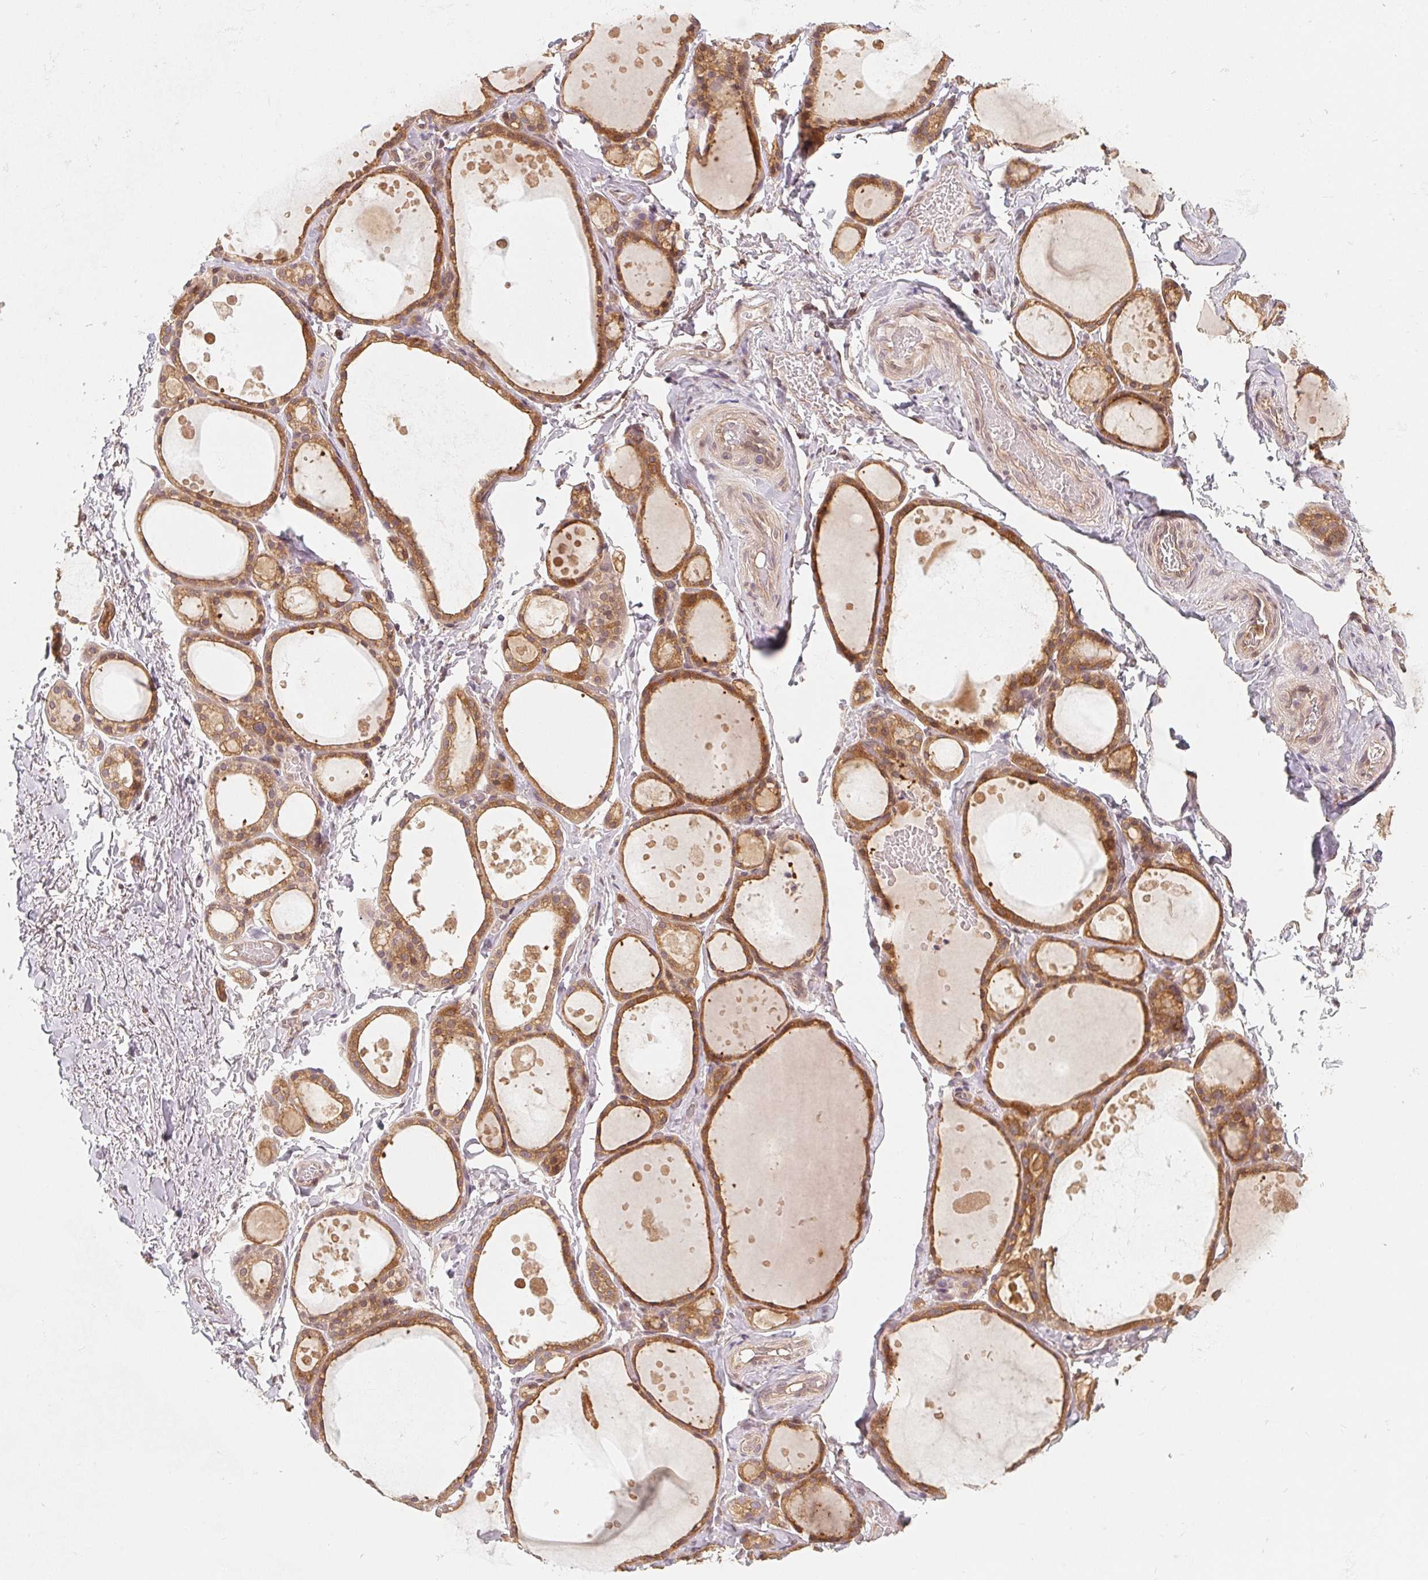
{"staining": {"intensity": "moderate", "quantity": ">75%", "location": "cytoplasmic/membranous"}, "tissue": "thyroid gland", "cell_type": "Glandular cells", "image_type": "normal", "snomed": [{"axis": "morphology", "description": "Normal tissue, NOS"}, {"axis": "topography", "description": "Thyroid gland"}], "caption": "An image of human thyroid gland stained for a protein displays moderate cytoplasmic/membranous brown staining in glandular cells. (DAB (3,3'-diaminobenzidine) IHC with brightfield microscopy, high magnification).", "gene": "ANKRD13A", "patient": {"sex": "male", "age": 68}}